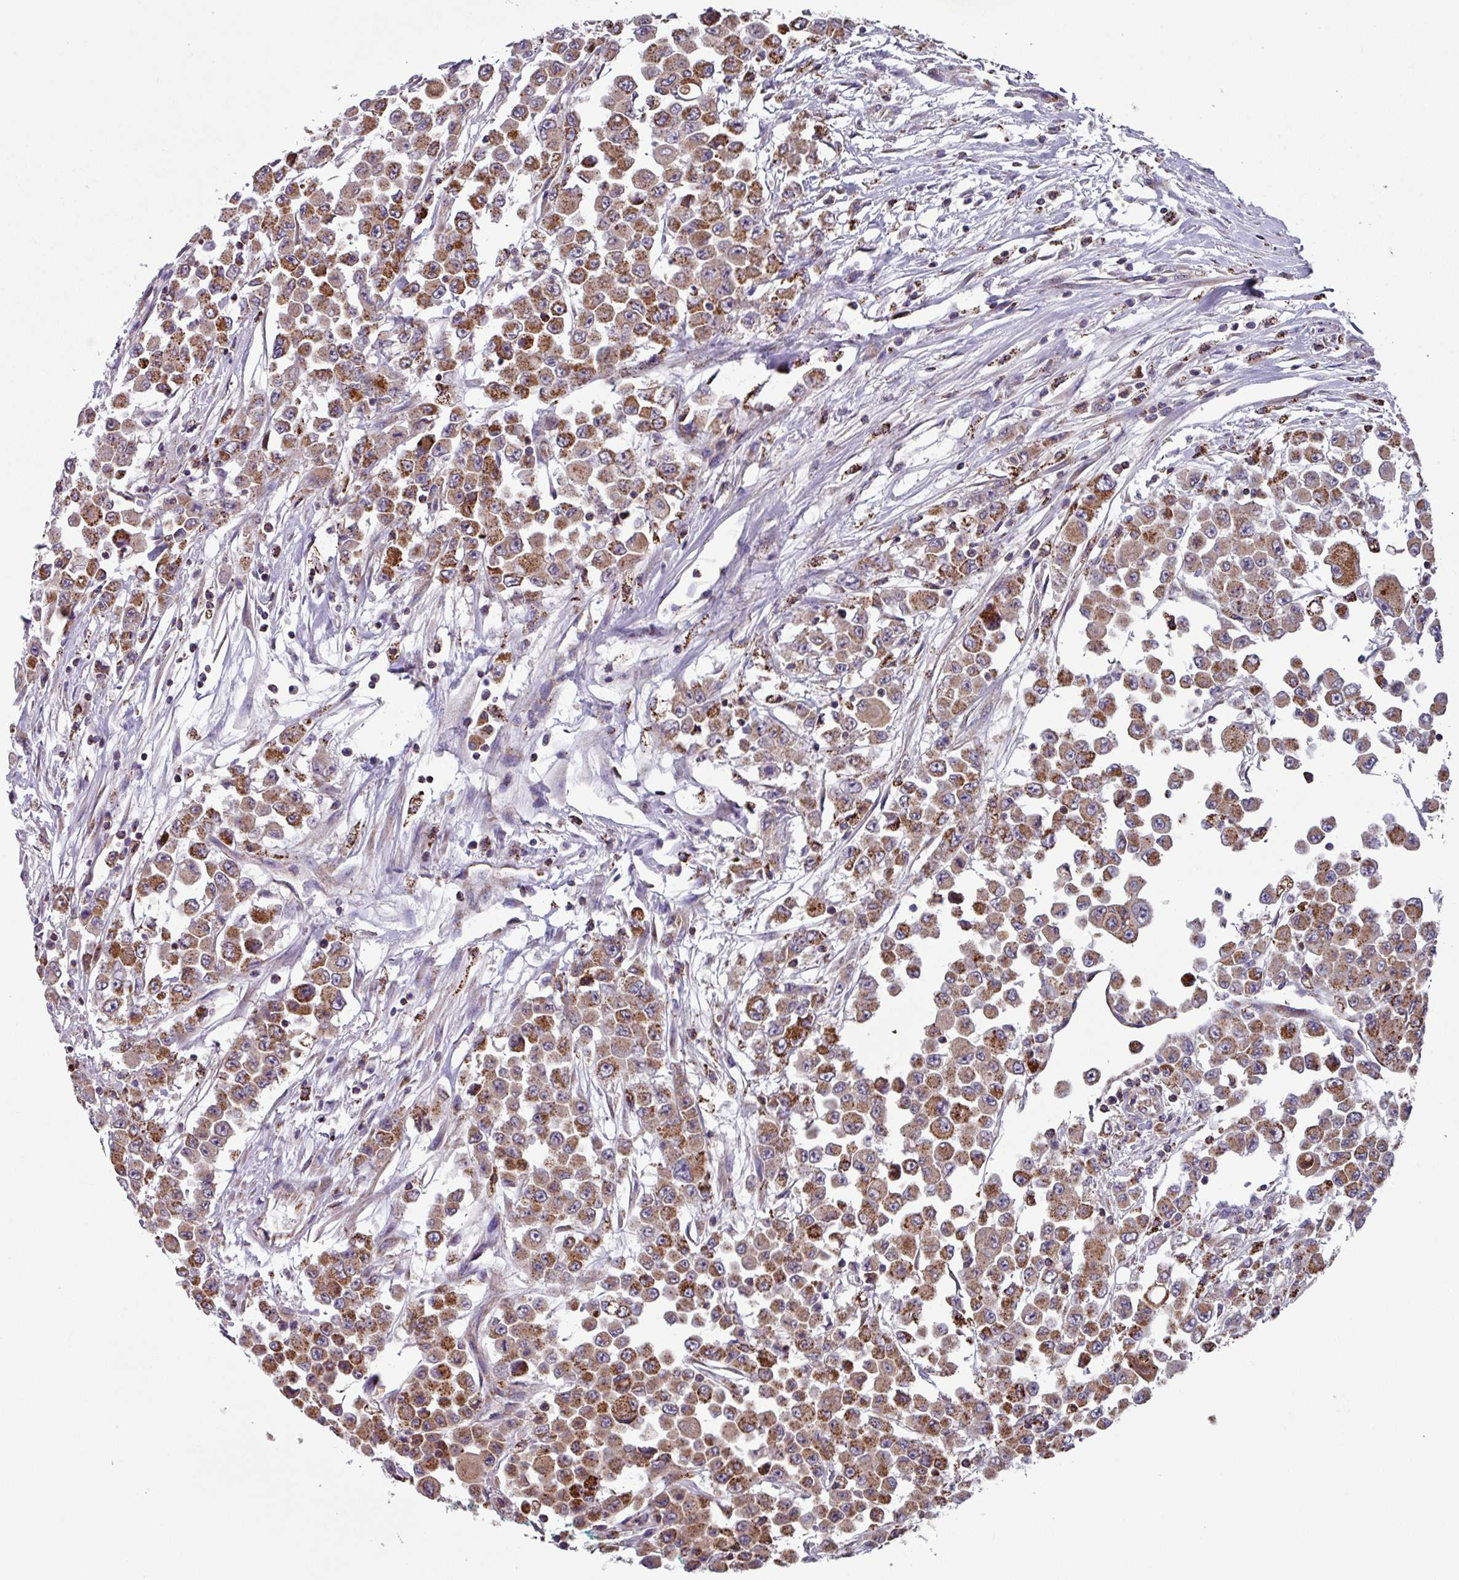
{"staining": {"intensity": "moderate", "quantity": ">75%", "location": "cytoplasmic/membranous"}, "tissue": "colorectal cancer", "cell_type": "Tumor cells", "image_type": "cancer", "snomed": [{"axis": "morphology", "description": "Adenocarcinoma, NOS"}, {"axis": "topography", "description": "Colon"}], "caption": "A photomicrograph showing moderate cytoplasmic/membranous expression in about >75% of tumor cells in colorectal cancer (adenocarcinoma), as visualized by brown immunohistochemical staining.", "gene": "AKIRIN1", "patient": {"sex": "male", "age": 51}}